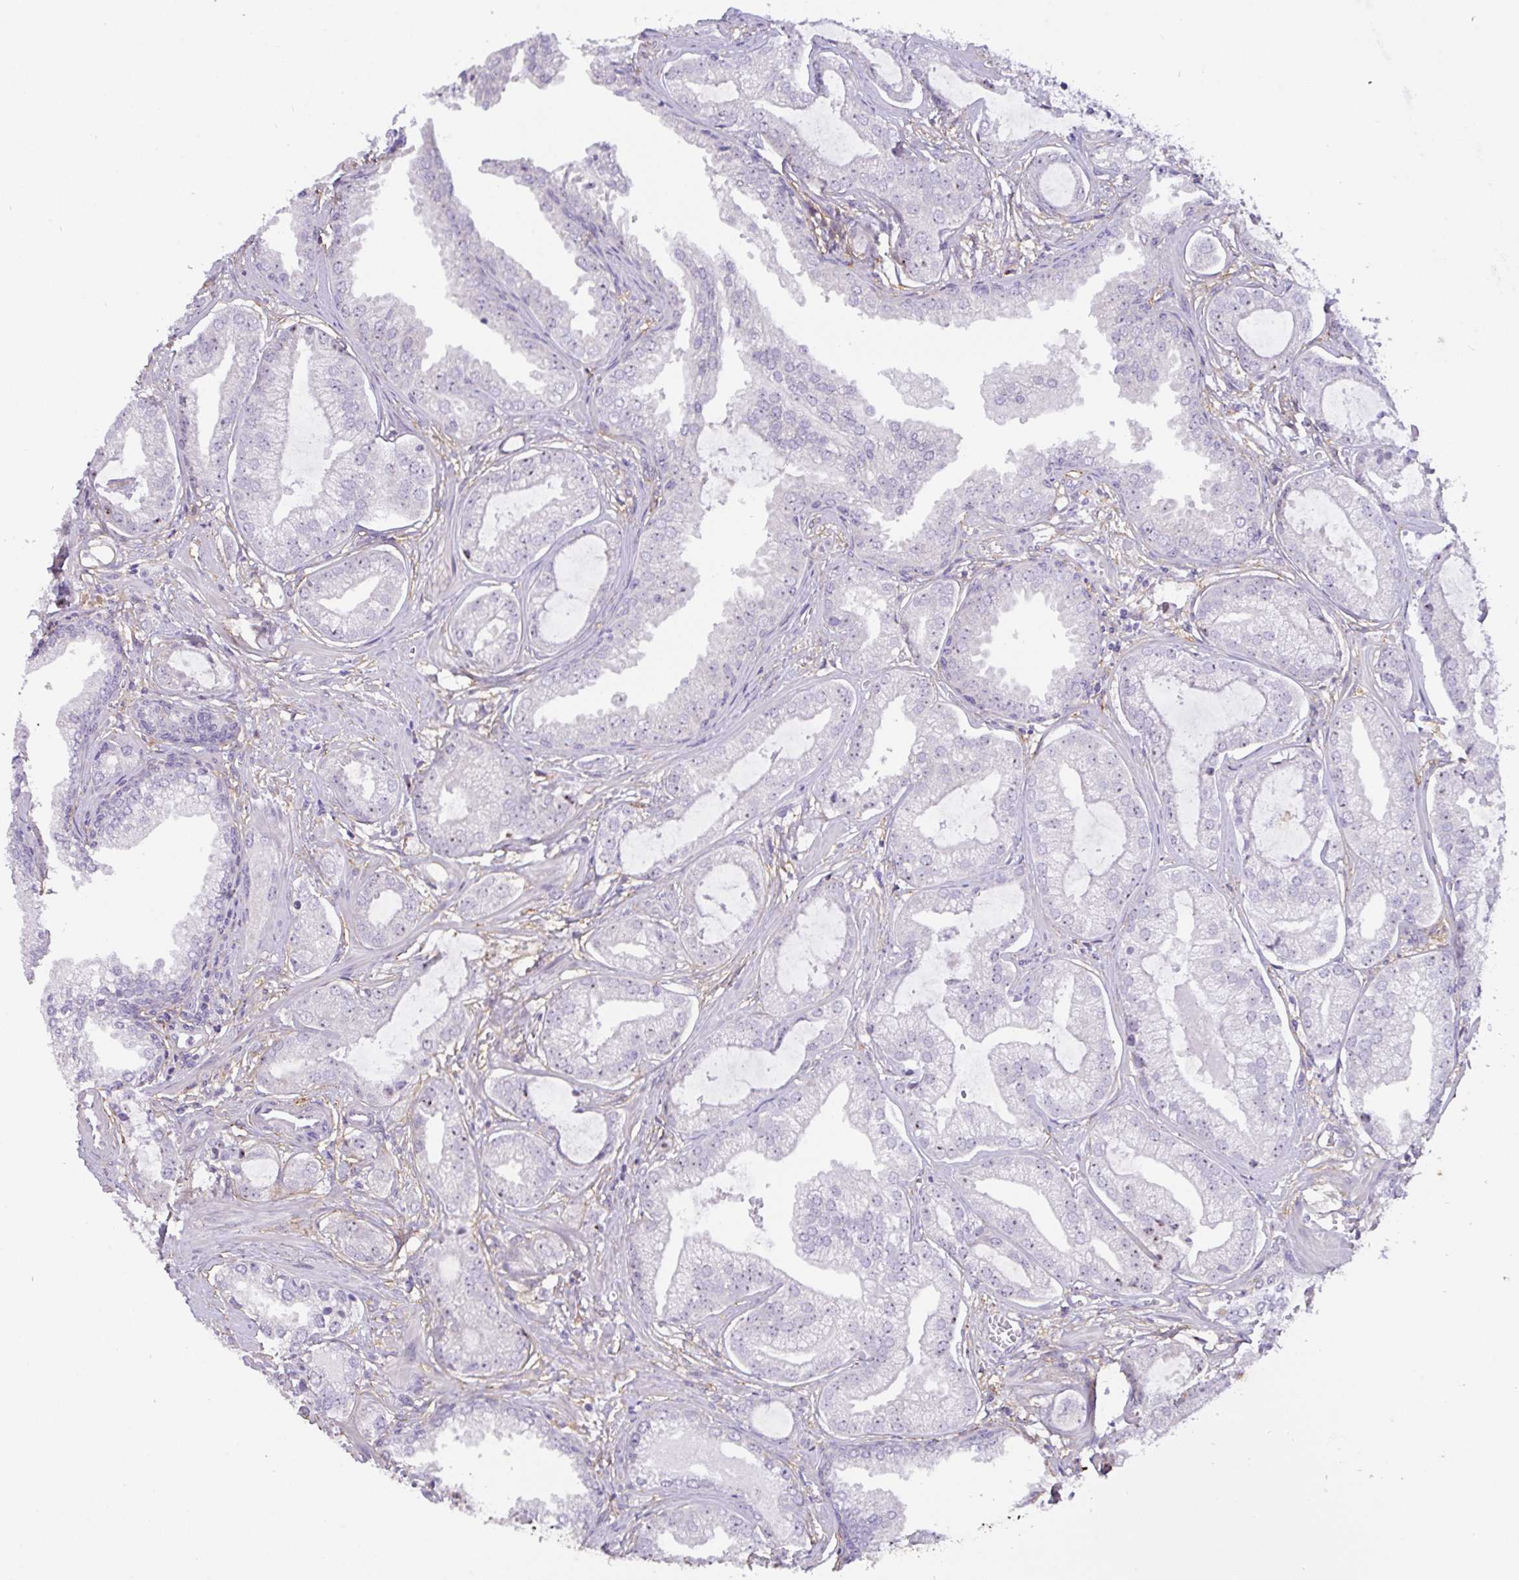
{"staining": {"intensity": "strong", "quantity": "<25%", "location": "nuclear"}, "tissue": "prostate cancer", "cell_type": "Tumor cells", "image_type": "cancer", "snomed": [{"axis": "morphology", "description": "Adenocarcinoma, Medium grade"}, {"axis": "topography", "description": "Prostate"}], "caption": "Immunohistochemistry micrograph of neoplastic tissue: human prostate cancer stained using immunohistochemistry (IHC) demonstrates medium levels of strong protein expression localized specifically in the nuclear of tumor cells, appearing as a nuclear brown color.", "gene": "MXRA8", "patient": {"sex": "male", "age": 57}}